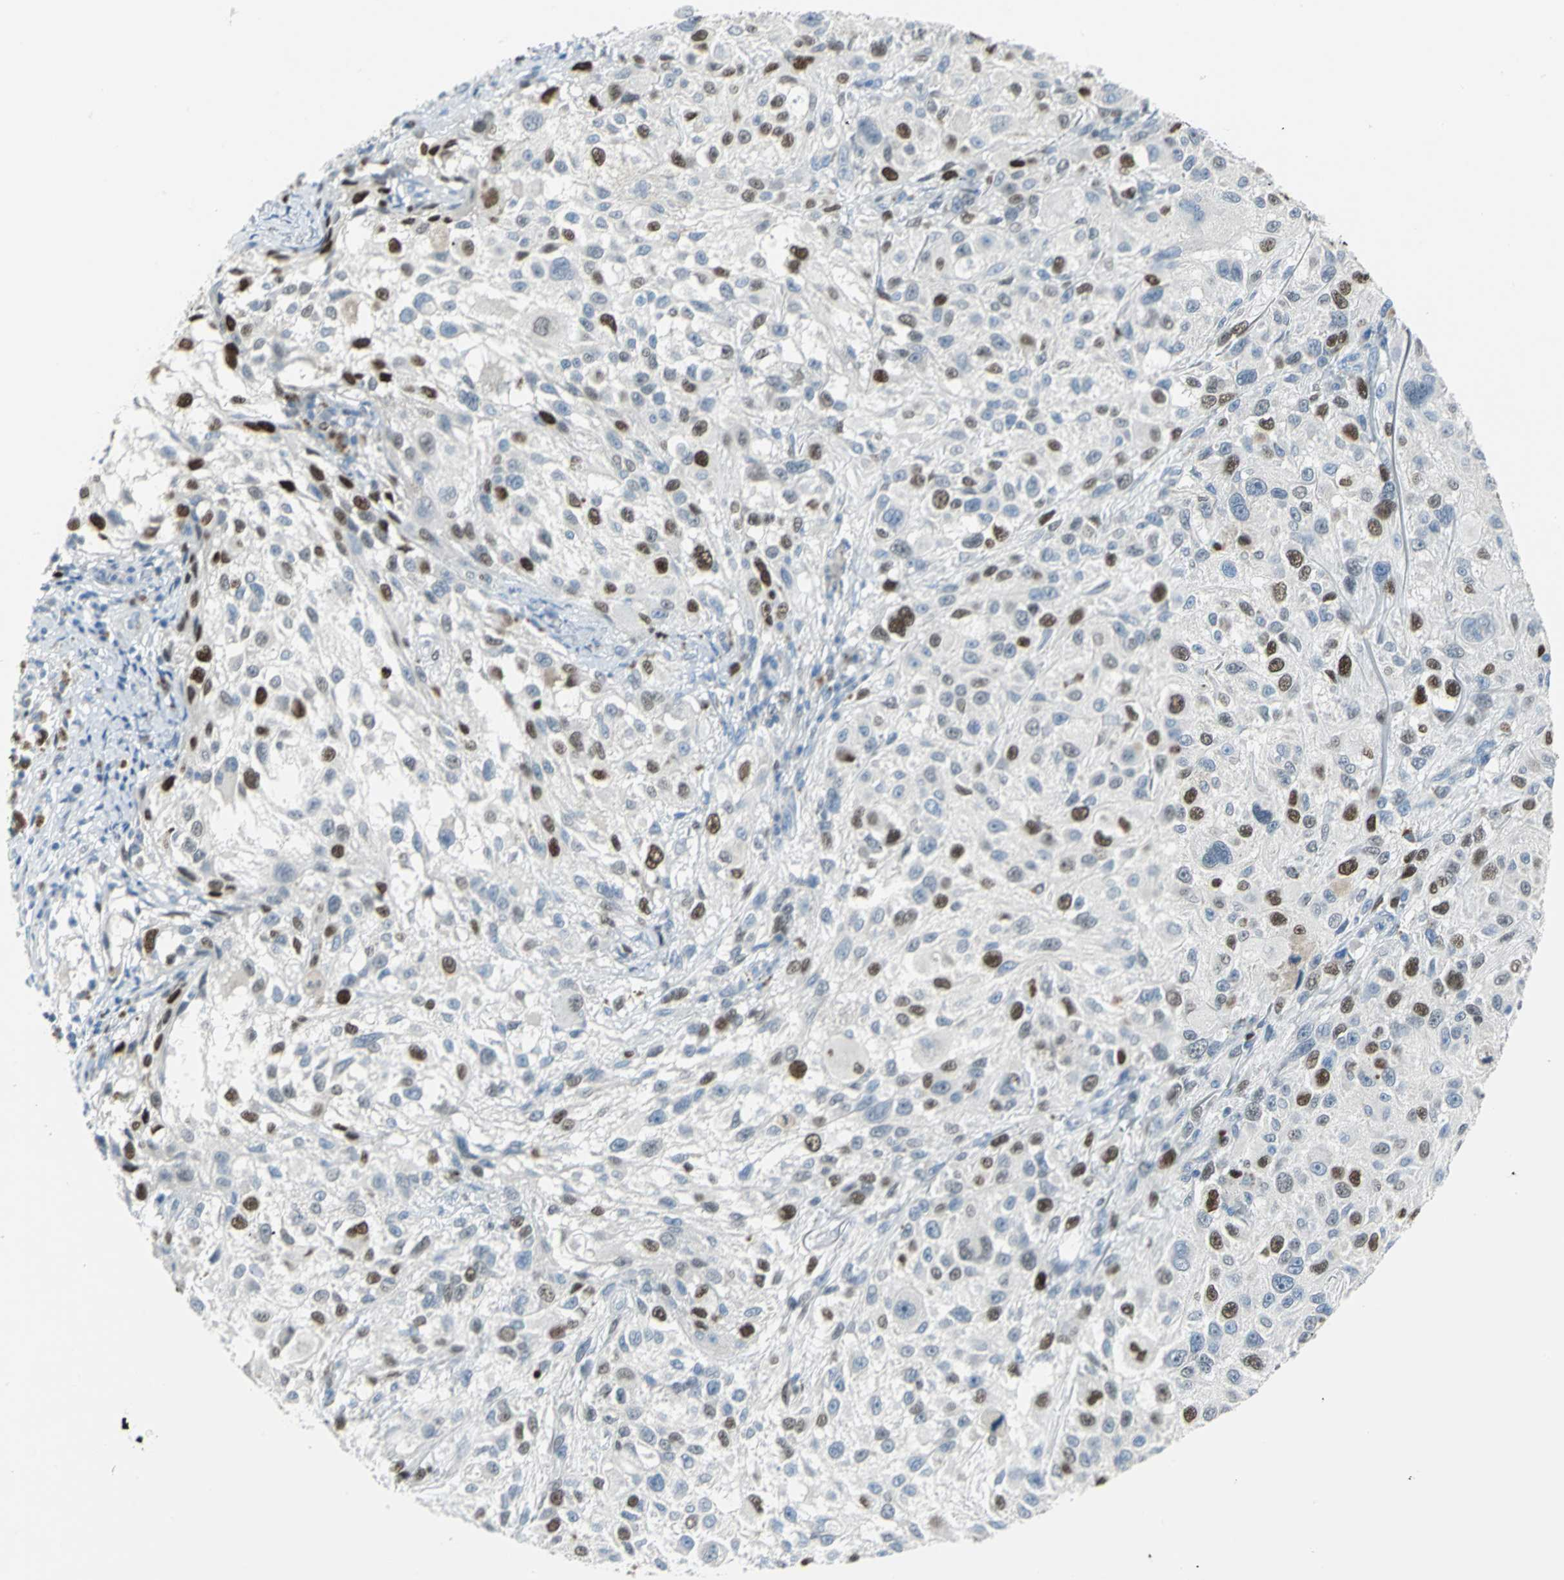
{"staining": {"intensity": "strong", "quantity": "<25%", "location": "nuclear"}, "tissue": "melanoma", "cell_type": "Tumor cells", "image_type": "cancer", "snomed": [{"axis": "morphology", "description": "Necrosis, NOS"}, {"axis": "morphology", "description": "Malignant melanoma, NOS"}, {"axis": "topography", "description": "Skin"}], "caption": "Malignant melanoma stained for a protein displays strong nuclear positivity in tumor cells.", "gene": "MCM4", "patient": {"sex": "female", "age": 87}}